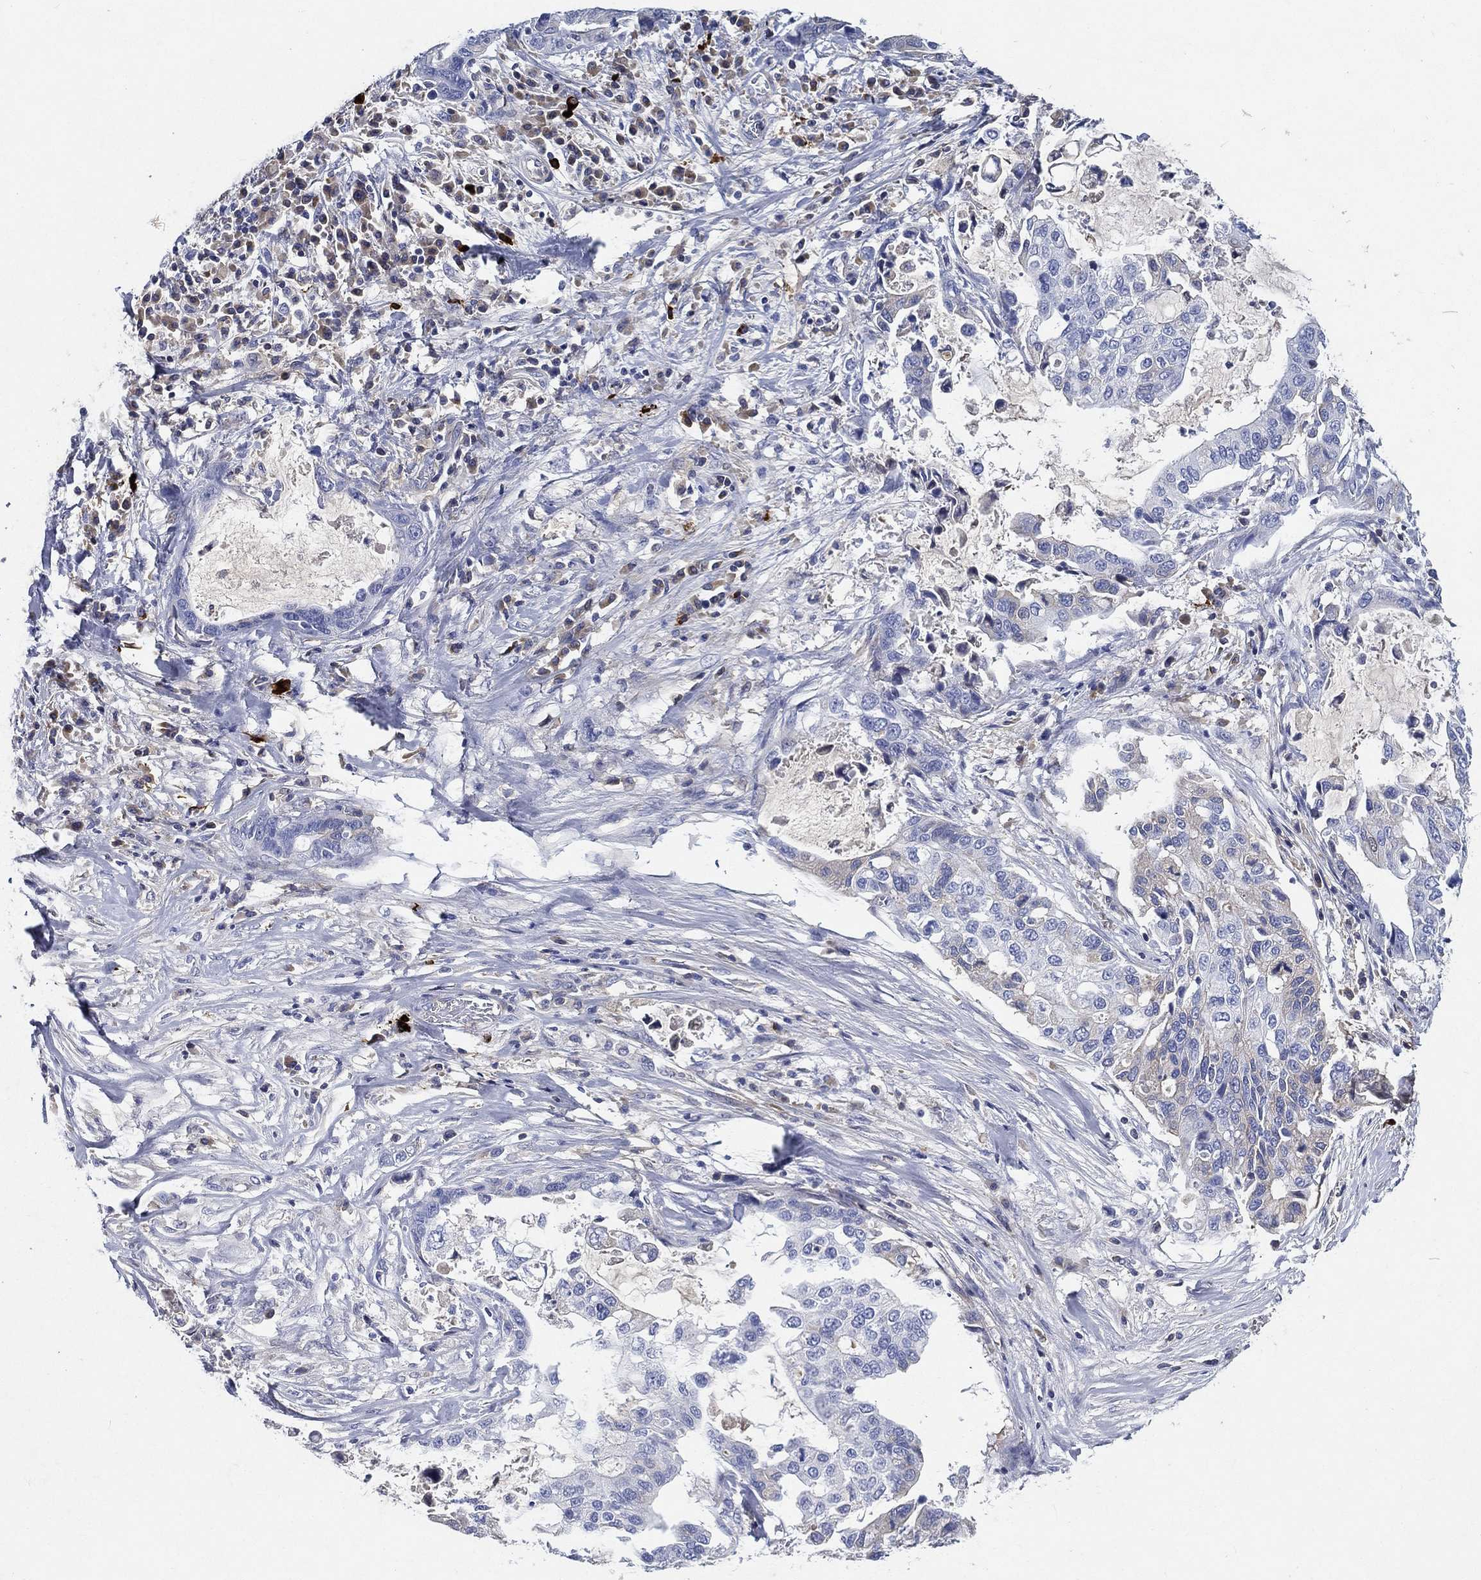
{"staining": {"intensity": "negative", "quantity": "none", "location": "none"}, "tissue": "stomach cancer", "cell_type": "Tumor cells", "image_type": "cancer", "snomed": [{"axis": "morphology", "description": "Adenocarcinoma, NOS"}, {"axis": "topography", "description": "Stomach"}], "caption": "Tumor cells are negative for protein expression in human stomach adenocarcinoma.", "gene": "TMPRSS11D", "patient": {"sex": "male", "age": 54}}